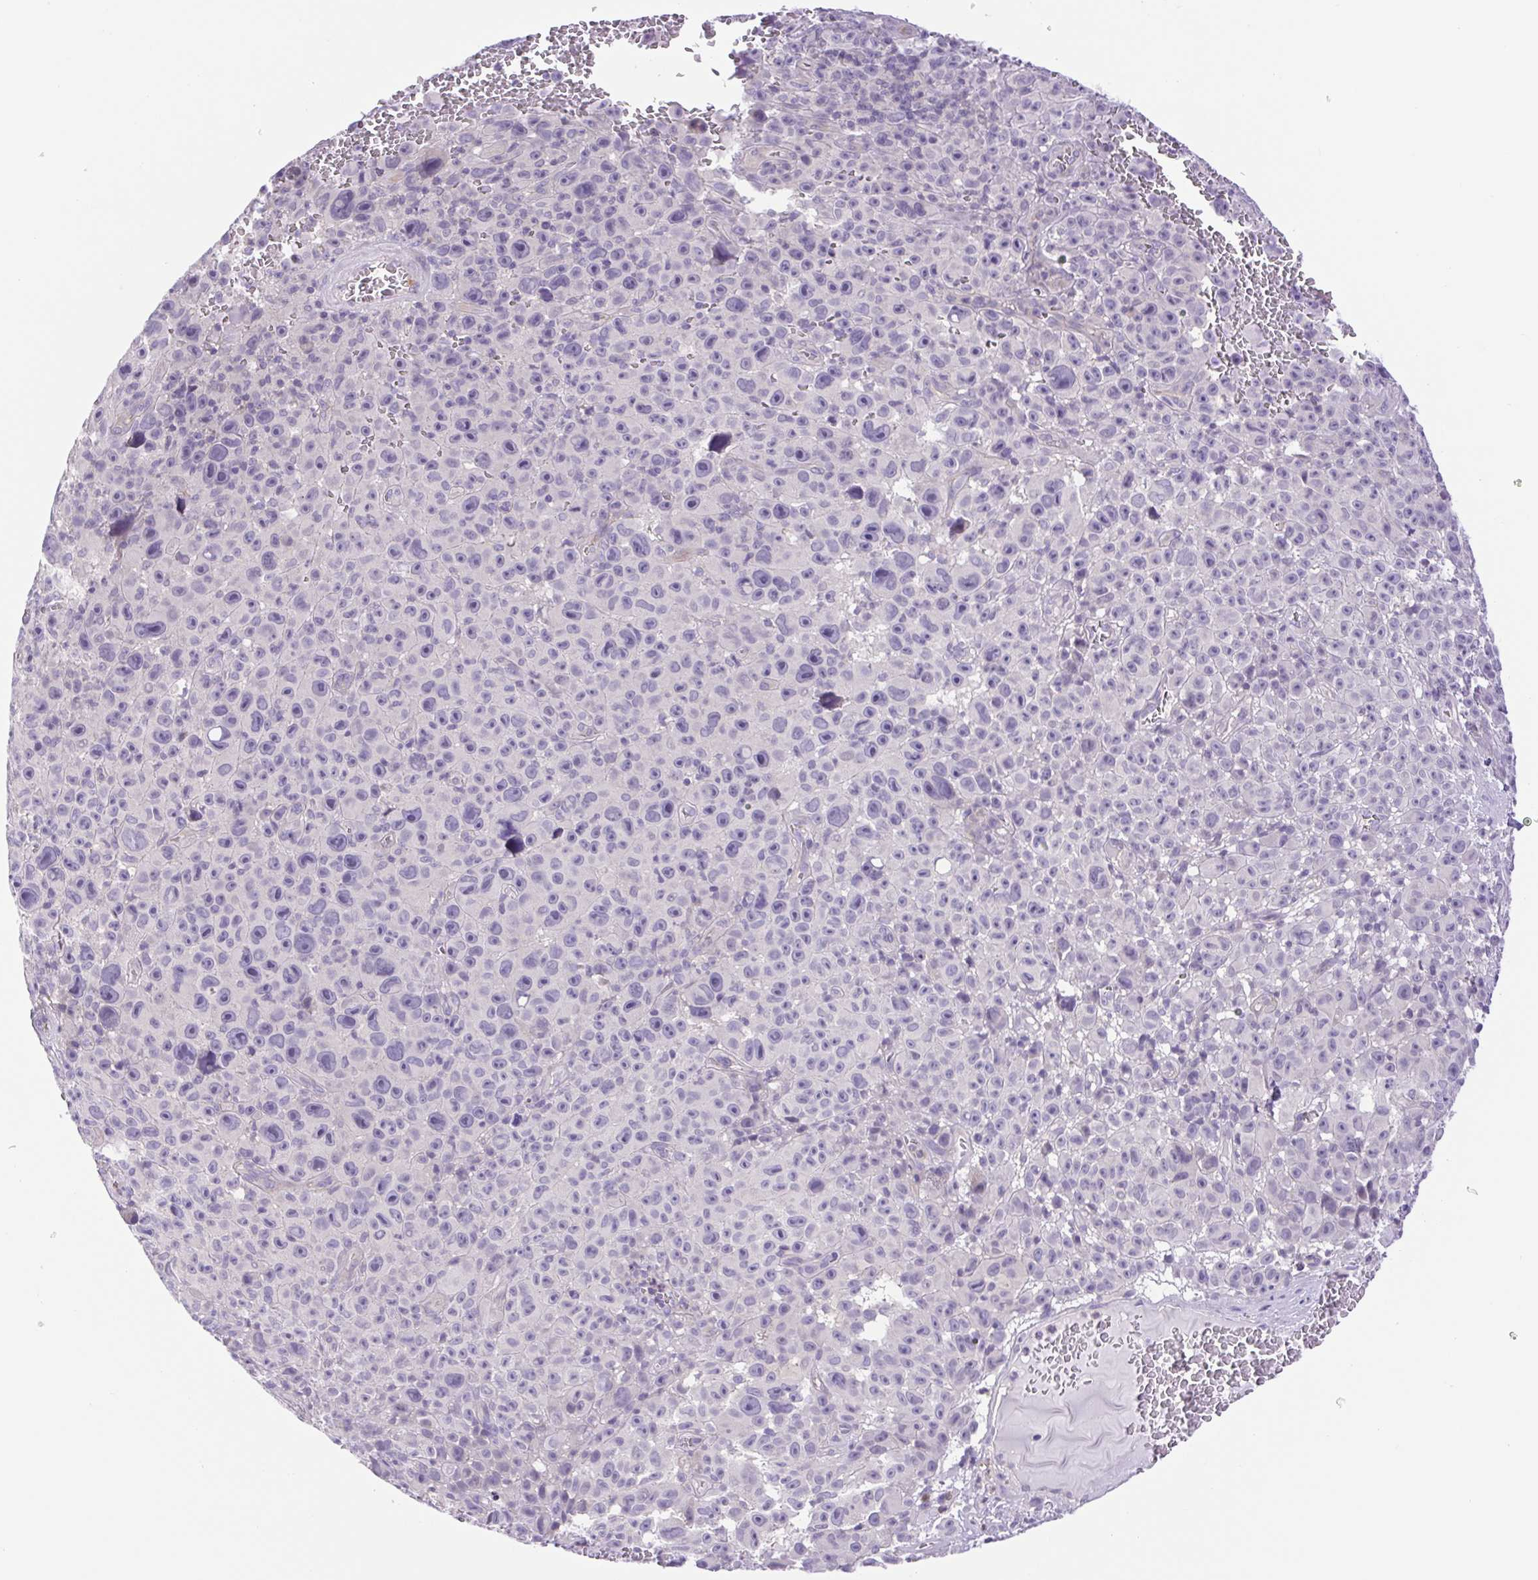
{"staining": {"intensity": "negative", "quantity": "none", "location": "none"}, "tissue": "melanoma", "cell_type": "Tumor cells", "image_type": "cancer", "snomed": [{"axis": "morphology", "description": "Malignant melanoma, NOS"}, {"axis": "topography", "description": "Skin"}], "caption": "This is a image of IHC staining of melanoma, which shows no expression in tumor cells.", "gene": "FAM177B", "patient": {"sex": "female", "age": 82}}